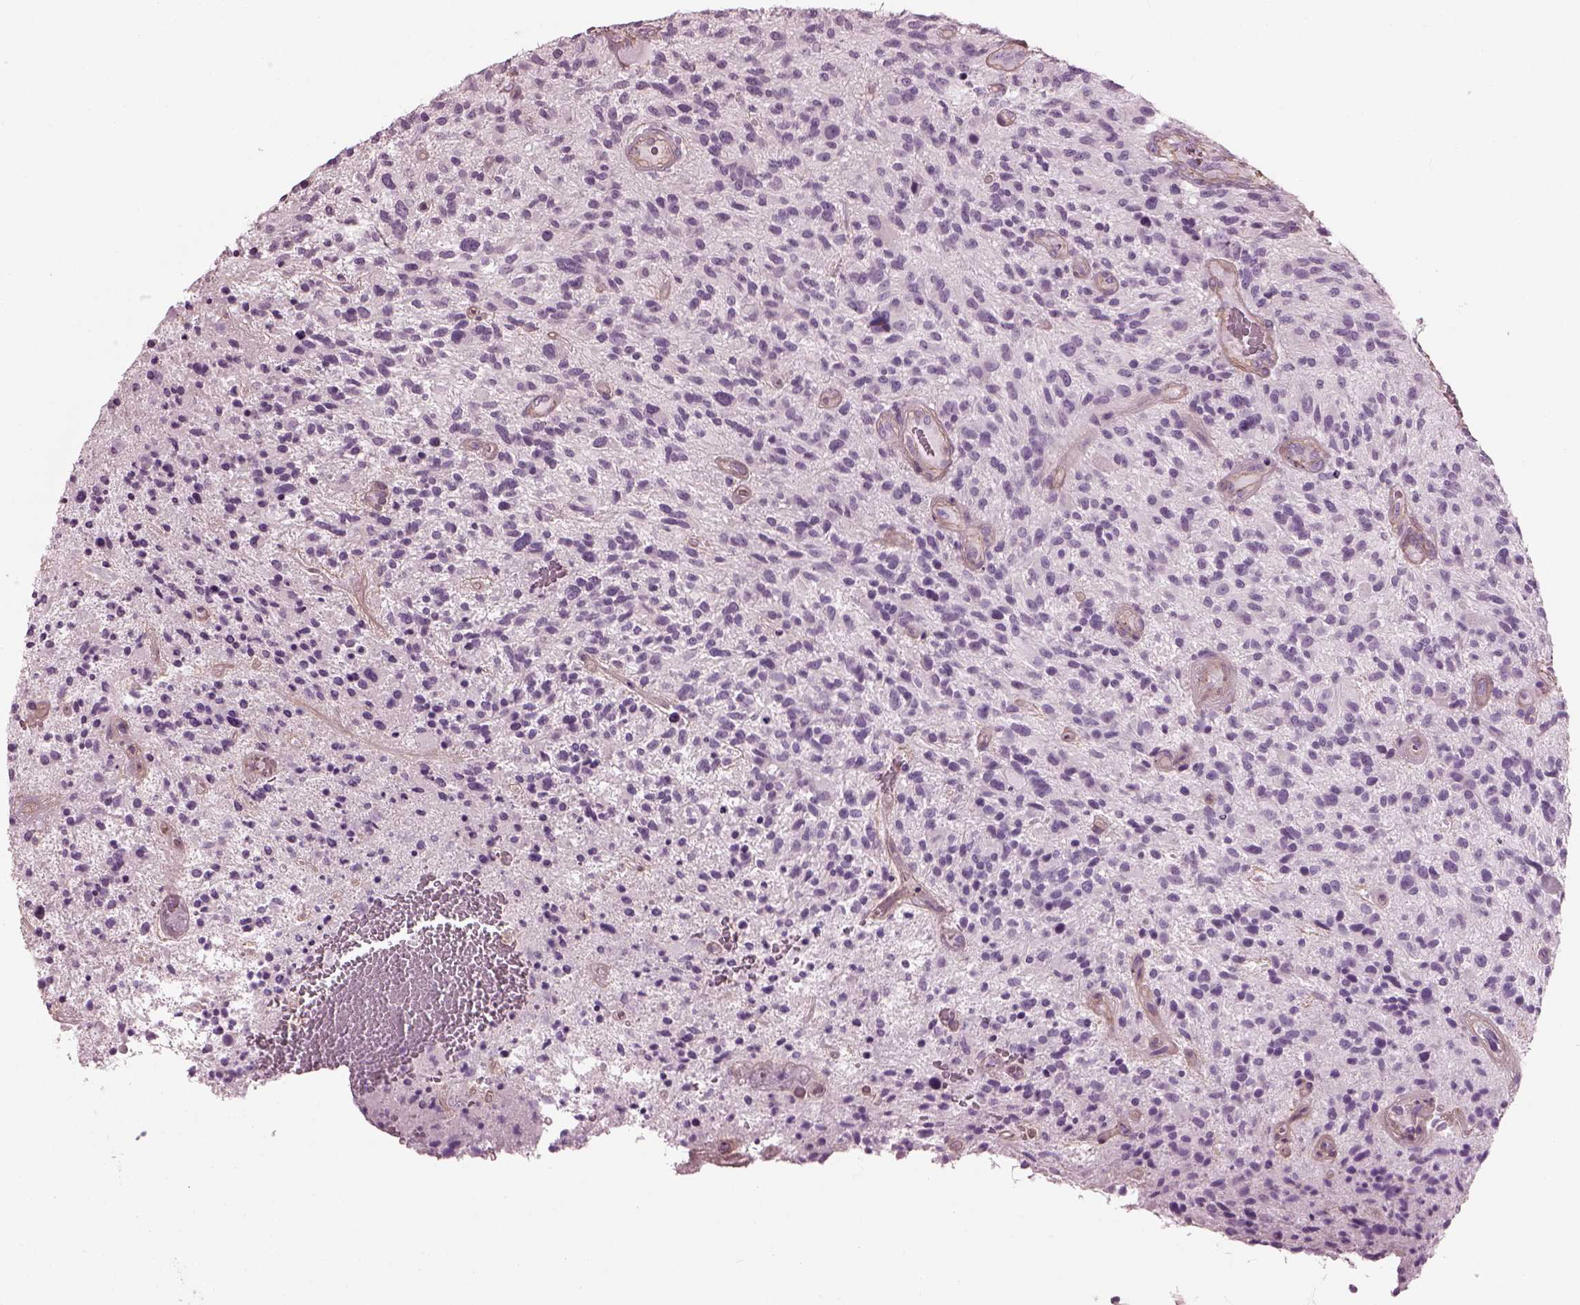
{"staining": {"intensity": "negative", "quantity": "none", "location": "none"}, "tissue": "glioma", "cell_type": "Tumor cells", "image_type": "cancer", "snomed": [{"axis": "morphology", "description": "Glioma, malignant, High grade"}, {"axis": "topography", "description": "Brain"}], "caption": "This is an immunohistochemistry (IHC) micrograph of glioma. There is no expression in tumor cells.", "gene": "BFSP1", "patient": {"sex": "male", "age": 47}}